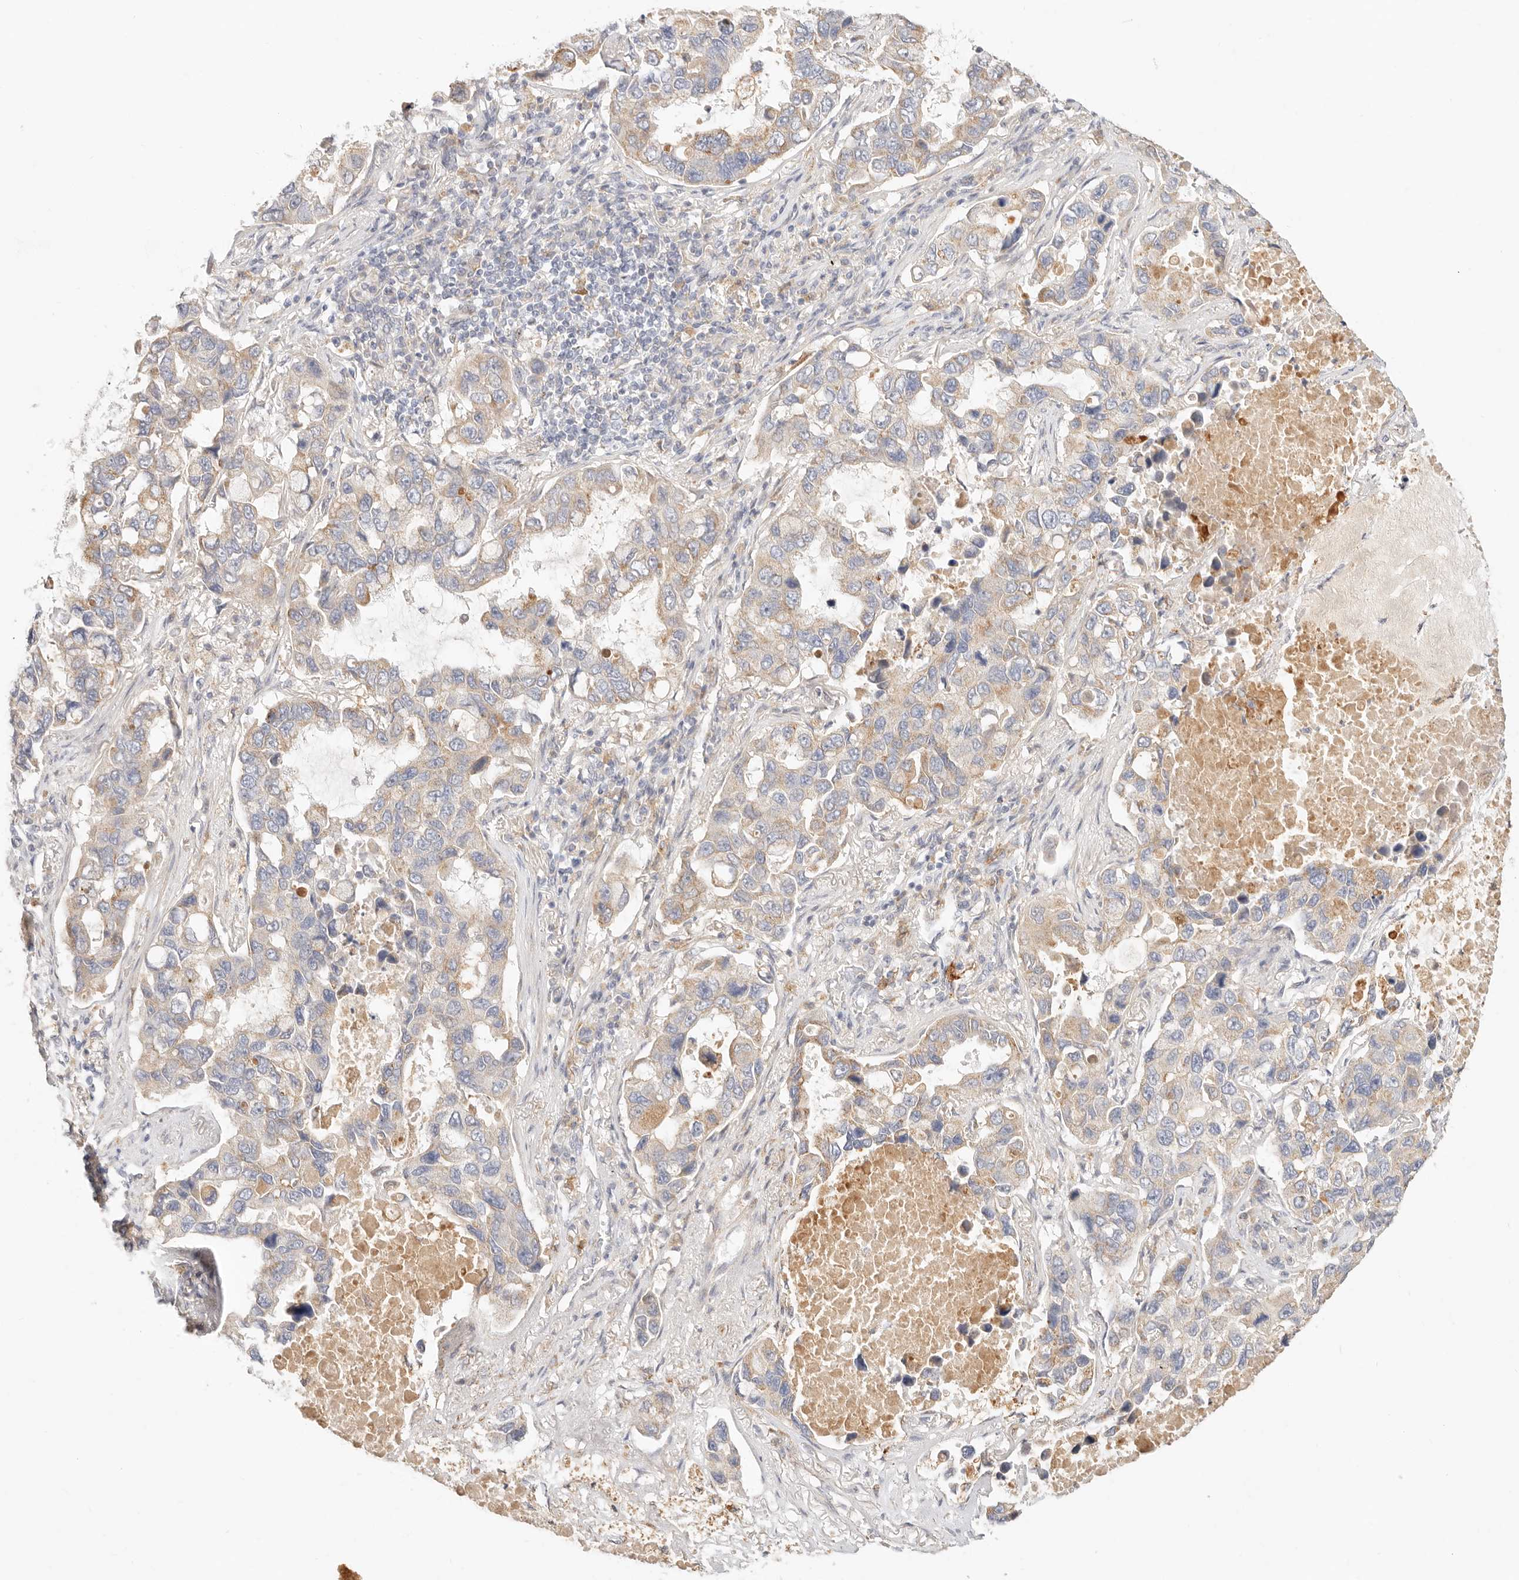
{"staining": {"intensity": "weak", "quantity": "25%-75%", "location": "cytoplasmic/membranous"}, "tissue": "lung cancer", "cell_type": "Tumor cells", "image_type": "cancer", "snomed": [{"axis": "morphology", "description": "Adenocarcinoma, NOS"}, {"axis": "topography", "description": "Lung"}], "caption": "Protein staining by immunohistochemistry (IHC) displays weak cytoplasmic/membranous expression in approximately 25%-75% of tumor cells in lung cancer (adenocarcinoma).", "gene": "ACOX1", "patient": {"sex": "male", "age": 64}}